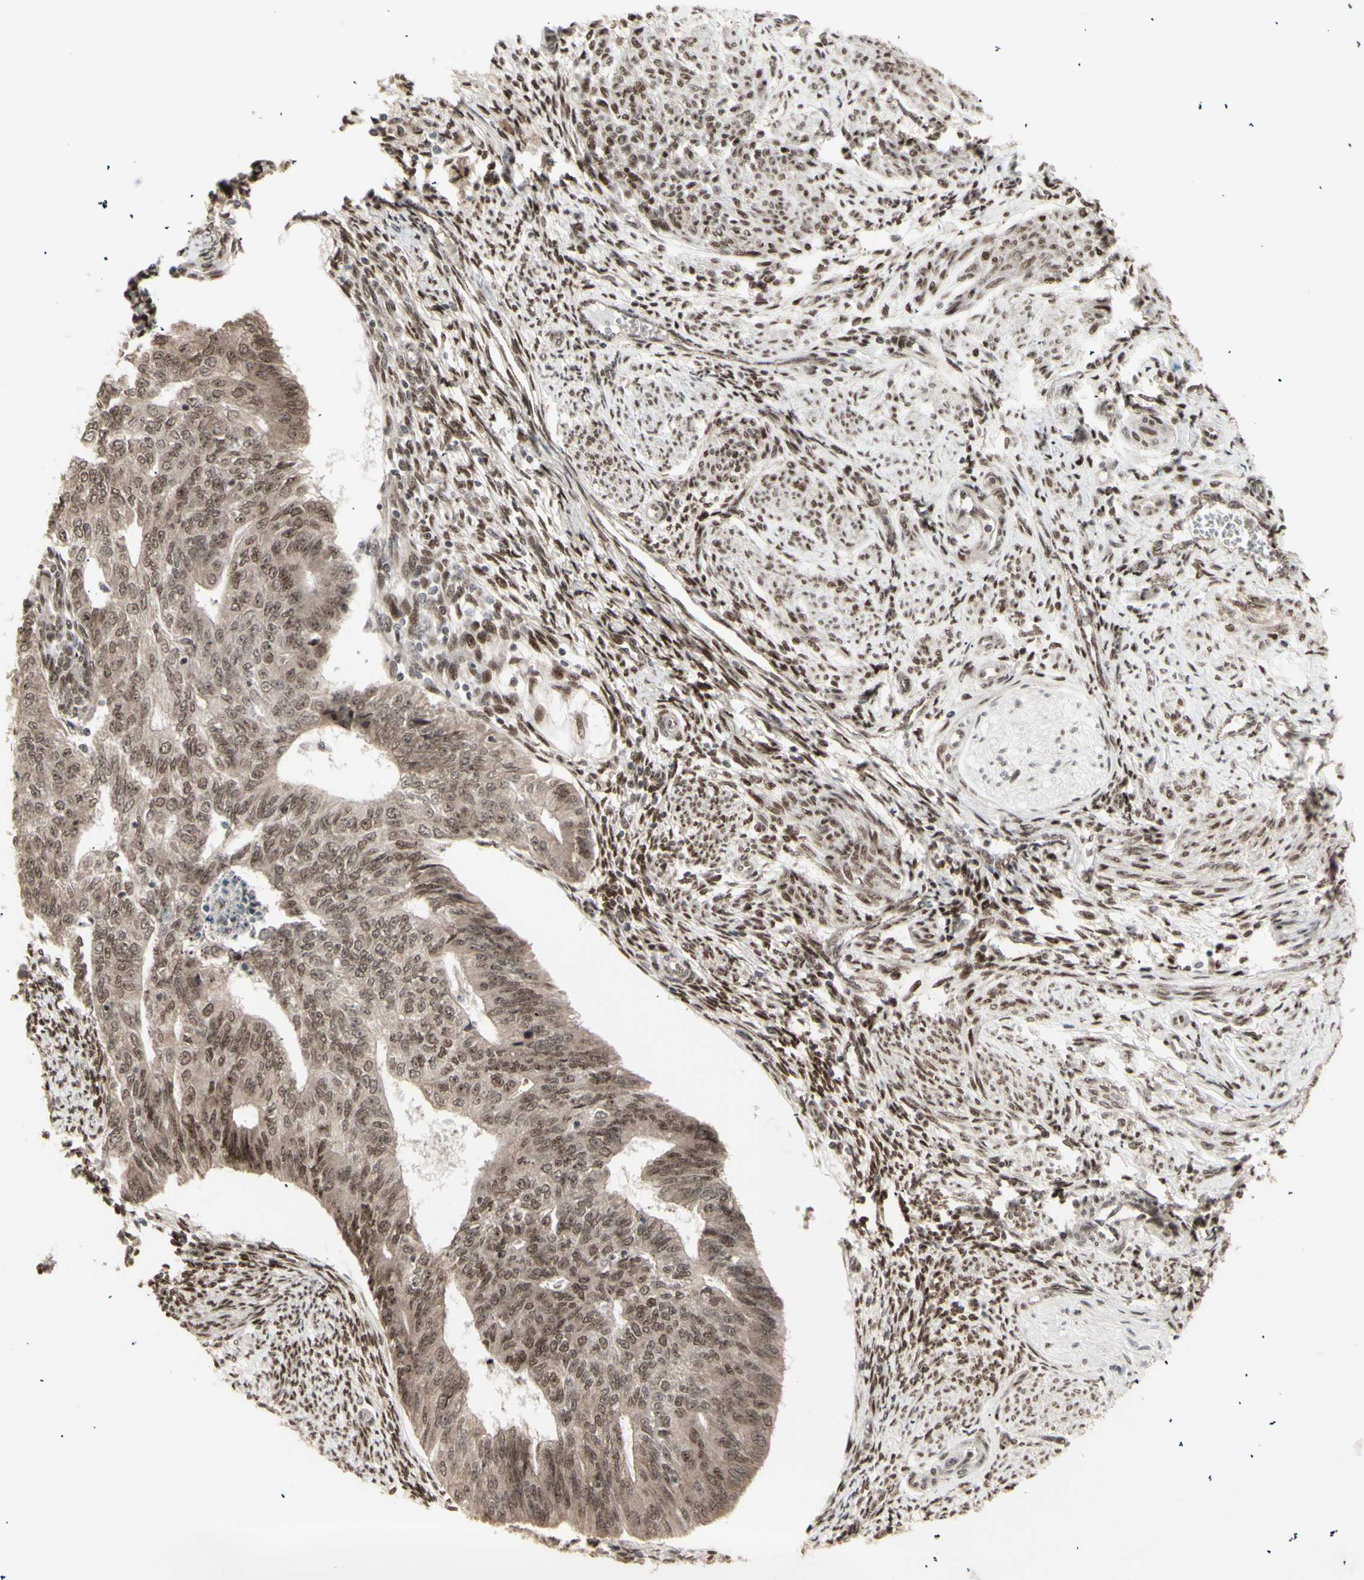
{"staining": {"intensity": "moderate", "quantity": "25%-75%", "location": "cytoplasmic/membranous,nuclear"}, "tissue": "endometrial cancer", "cell_type": "Tumor cells", "image_type": "cancer", "snomed": [{"axis": "morphology", "description": "Adenocarcinoma, NOS"}, {"axis": "topography", "description": "Endometrium"}], "caption": "Human endometrial cancer stained with a brown dye exhibits moderate cytoplasmic/membranous and nuclear positive positivity in approximately 25%-75% of tumor cells.", "gene": "CBX1", "patient": {"sex": "female", "age": 32}}